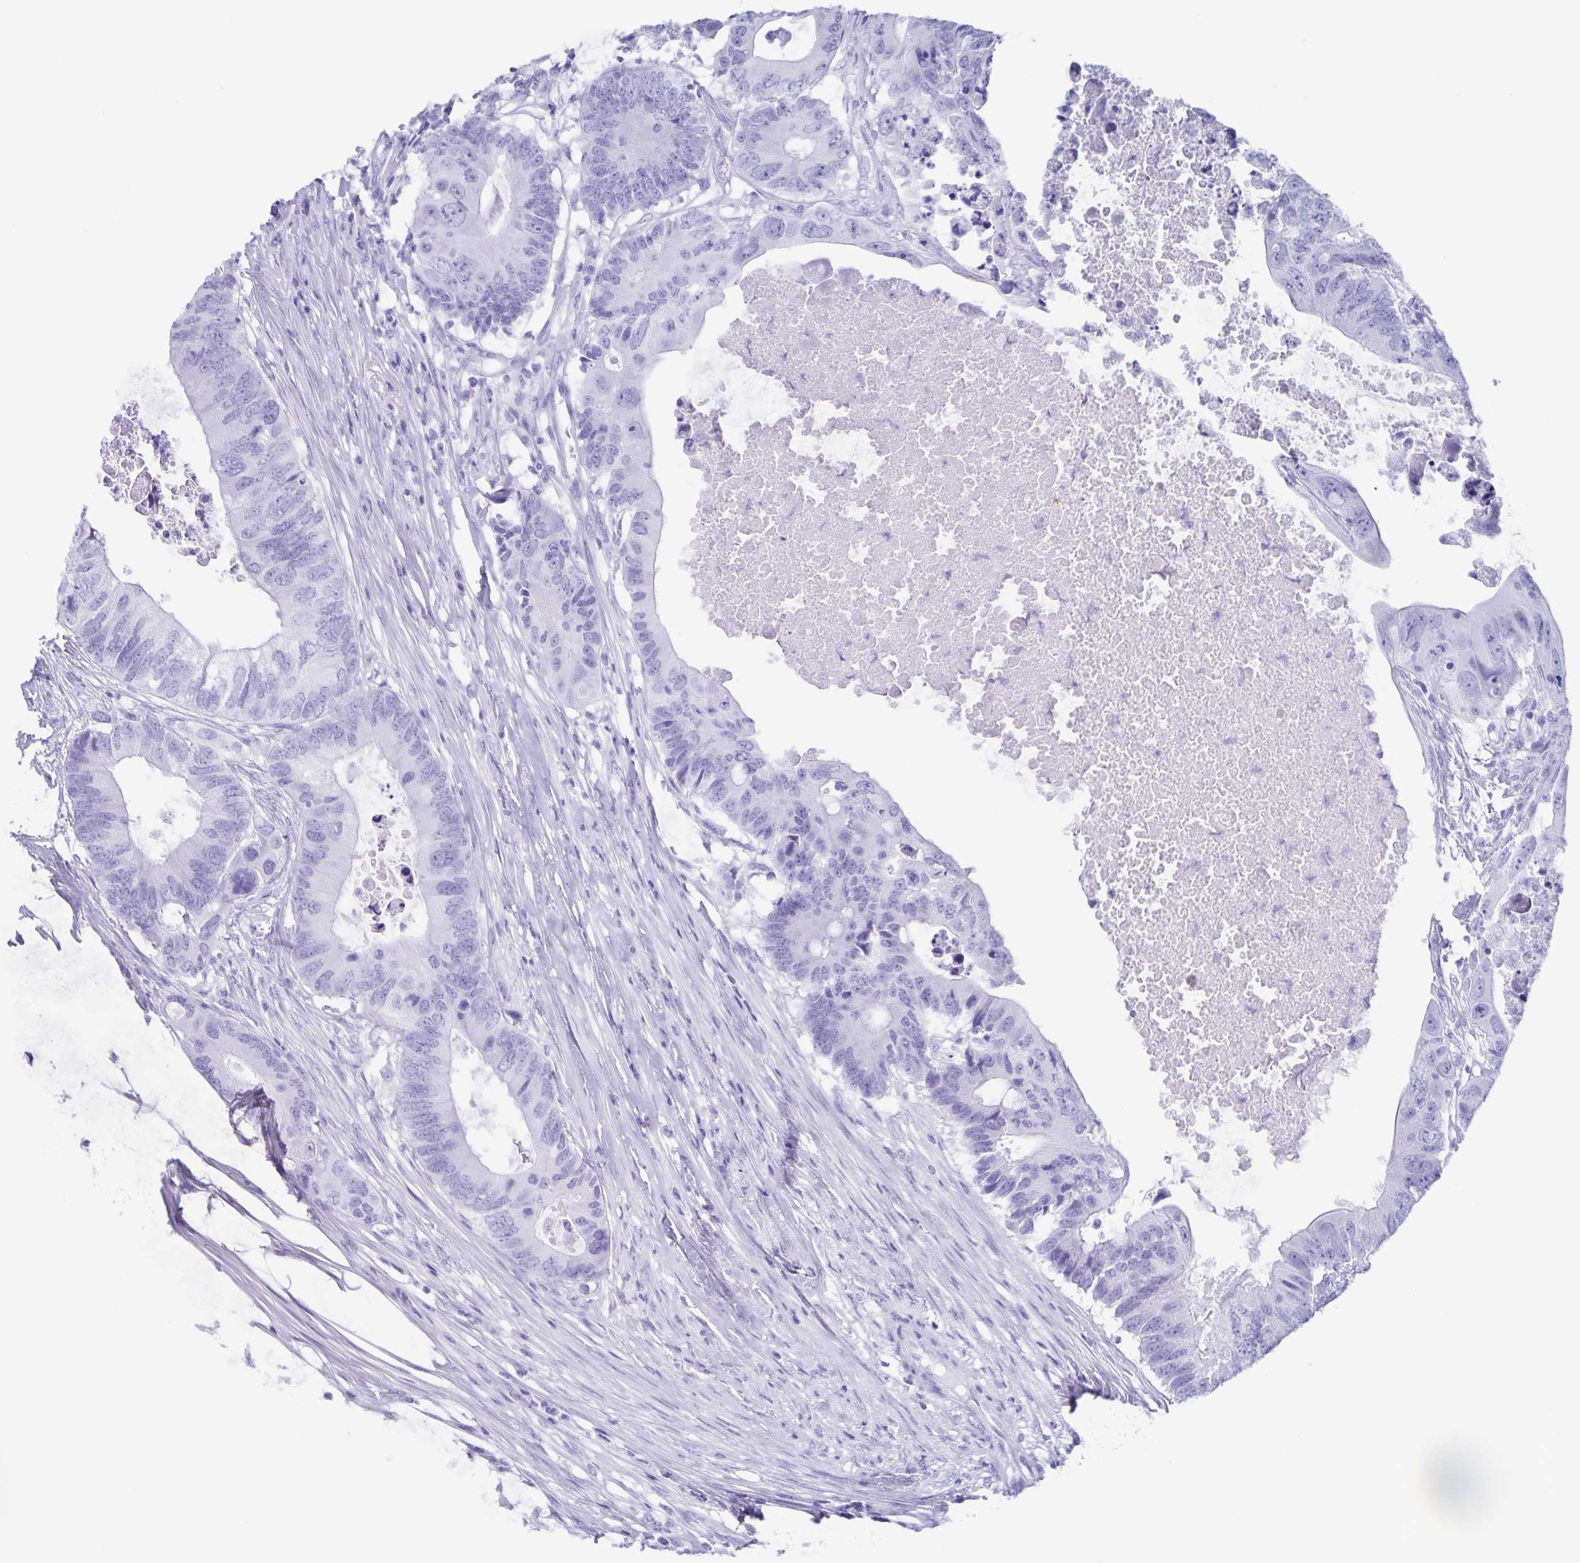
{"staining": {"intensity": "negative", "quantity": "none", "location": "none"}, "tissue": "colorectal cancer", "cell_type": "Tumor cells", "image_type": "cancer", "snomed": [{"axis": "morphology", "description": "Adenocarcinoma, NOS"}, {"axis": "topography", "description": "Colon"}], "caption": "This is a micrograph of IHC staining of colorectal adenocarcinoma, which shows no staining in tumor cells. (IHC, brightfield microscopy, high magnification).", "gene": "AQP4", "patient": {"sex": "male", "age": 71}}